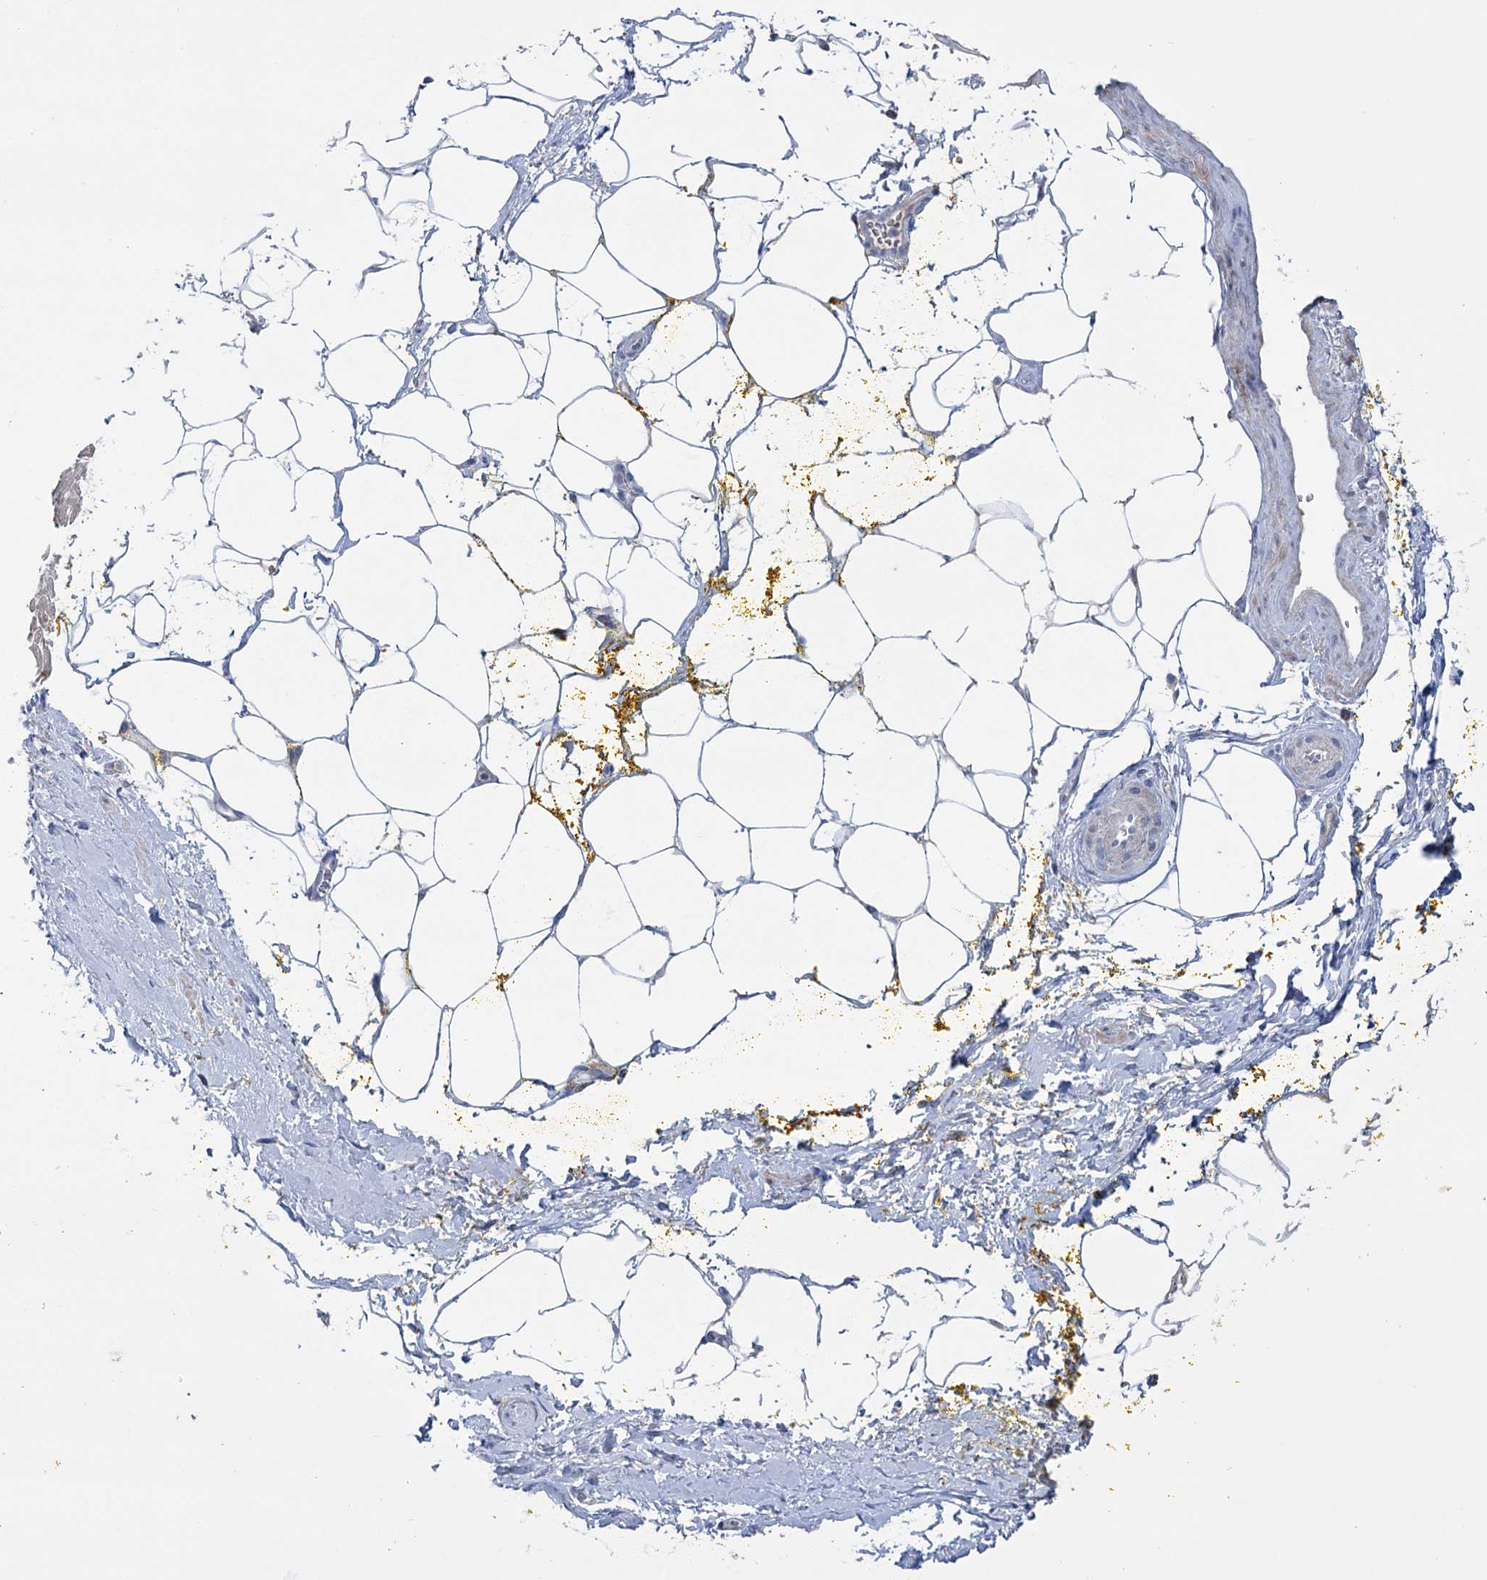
{"staining": {"intensity": "moderate", "quantity": ">75%", "location": "nuclear"}, "tissue": "adipose tissue", "cell_type": "Adipocytes", "image_type": "normal", "snomed": [{"axis": "morphology", "description": "Normal tissue, NOS"}, {"axis": "morphology", "description": "Adenocarcinoma, Low grade"}, {"axis": "topography", "description": "Prostate"}, {"axis": "topography", "description": "Peripheral nerve tissue"}], "caption": "DAB immunohistochemical staining of unremarkable human adipose tissue exhibits moderate nuclear protein expression in about >75% of adipocytes. (DAB (3,3'-diaminobenzidine) IHC, brown staining for protein, blue staining for nuclei).", "gene": "MTCH2", "patient": {"sex": "male", "age": 63}}